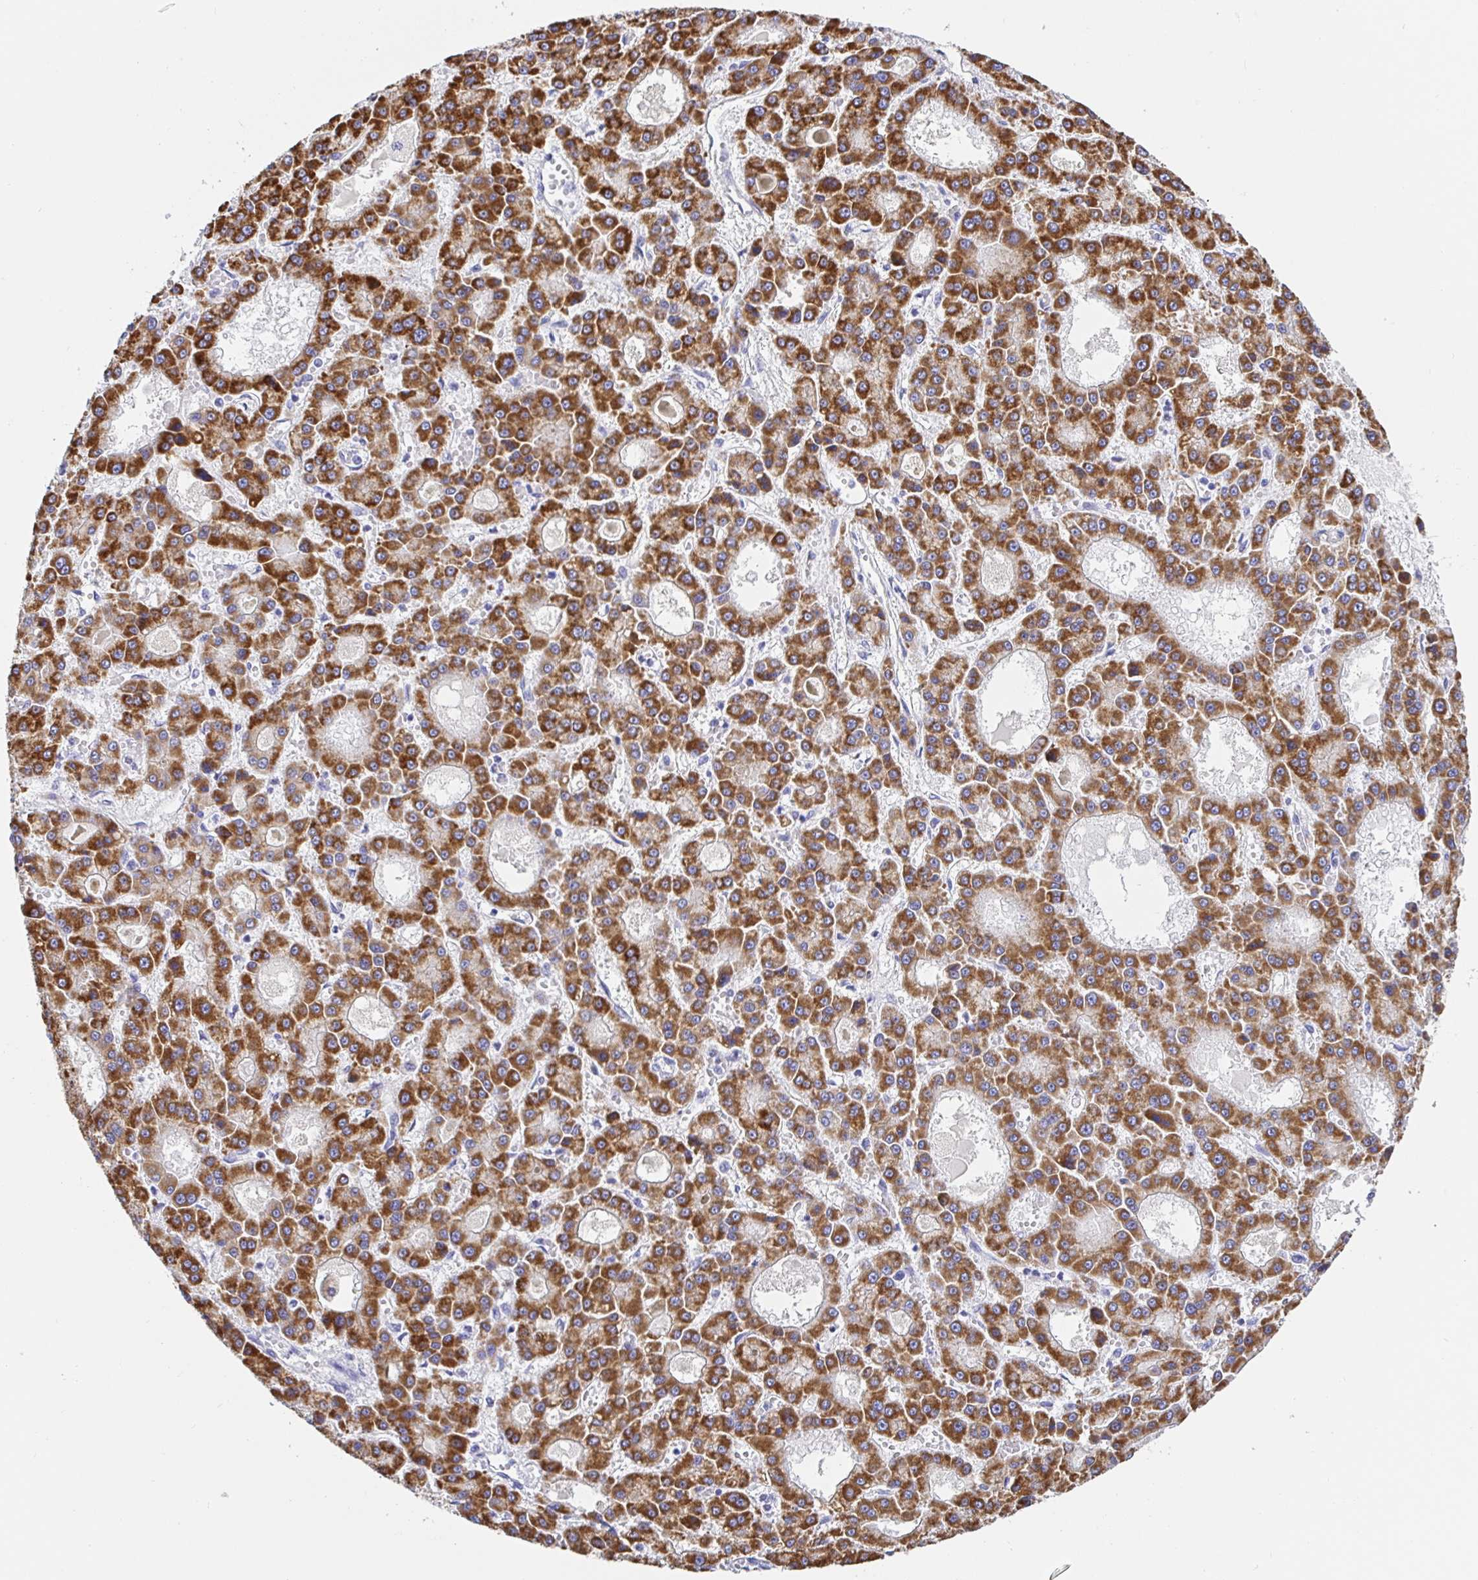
{"staining": {"intensity": "strong", "quantity": ">75%", "location": "cytoplasmic/membranous"}, "tissue": "liver cancer", "cell_type": "Tumor cells", "image_type": "cancer", "snomed": [{"axis": "morphology", "description": "Carcinoma, Hepatocellular, NOS"}, {"axis": "topography", "description": "Liver"}], "caption": "Immunohistochemistry photomicrograph of human liver cancer (hepatocellular carcinoma) stained for a protein (brown), which demonstrates high levels of strong cytoplasmic/membranous positivity in about >75% of tumor cells.", "gene": "MAOA", "patient": {"sex": "male", "age": 70}}